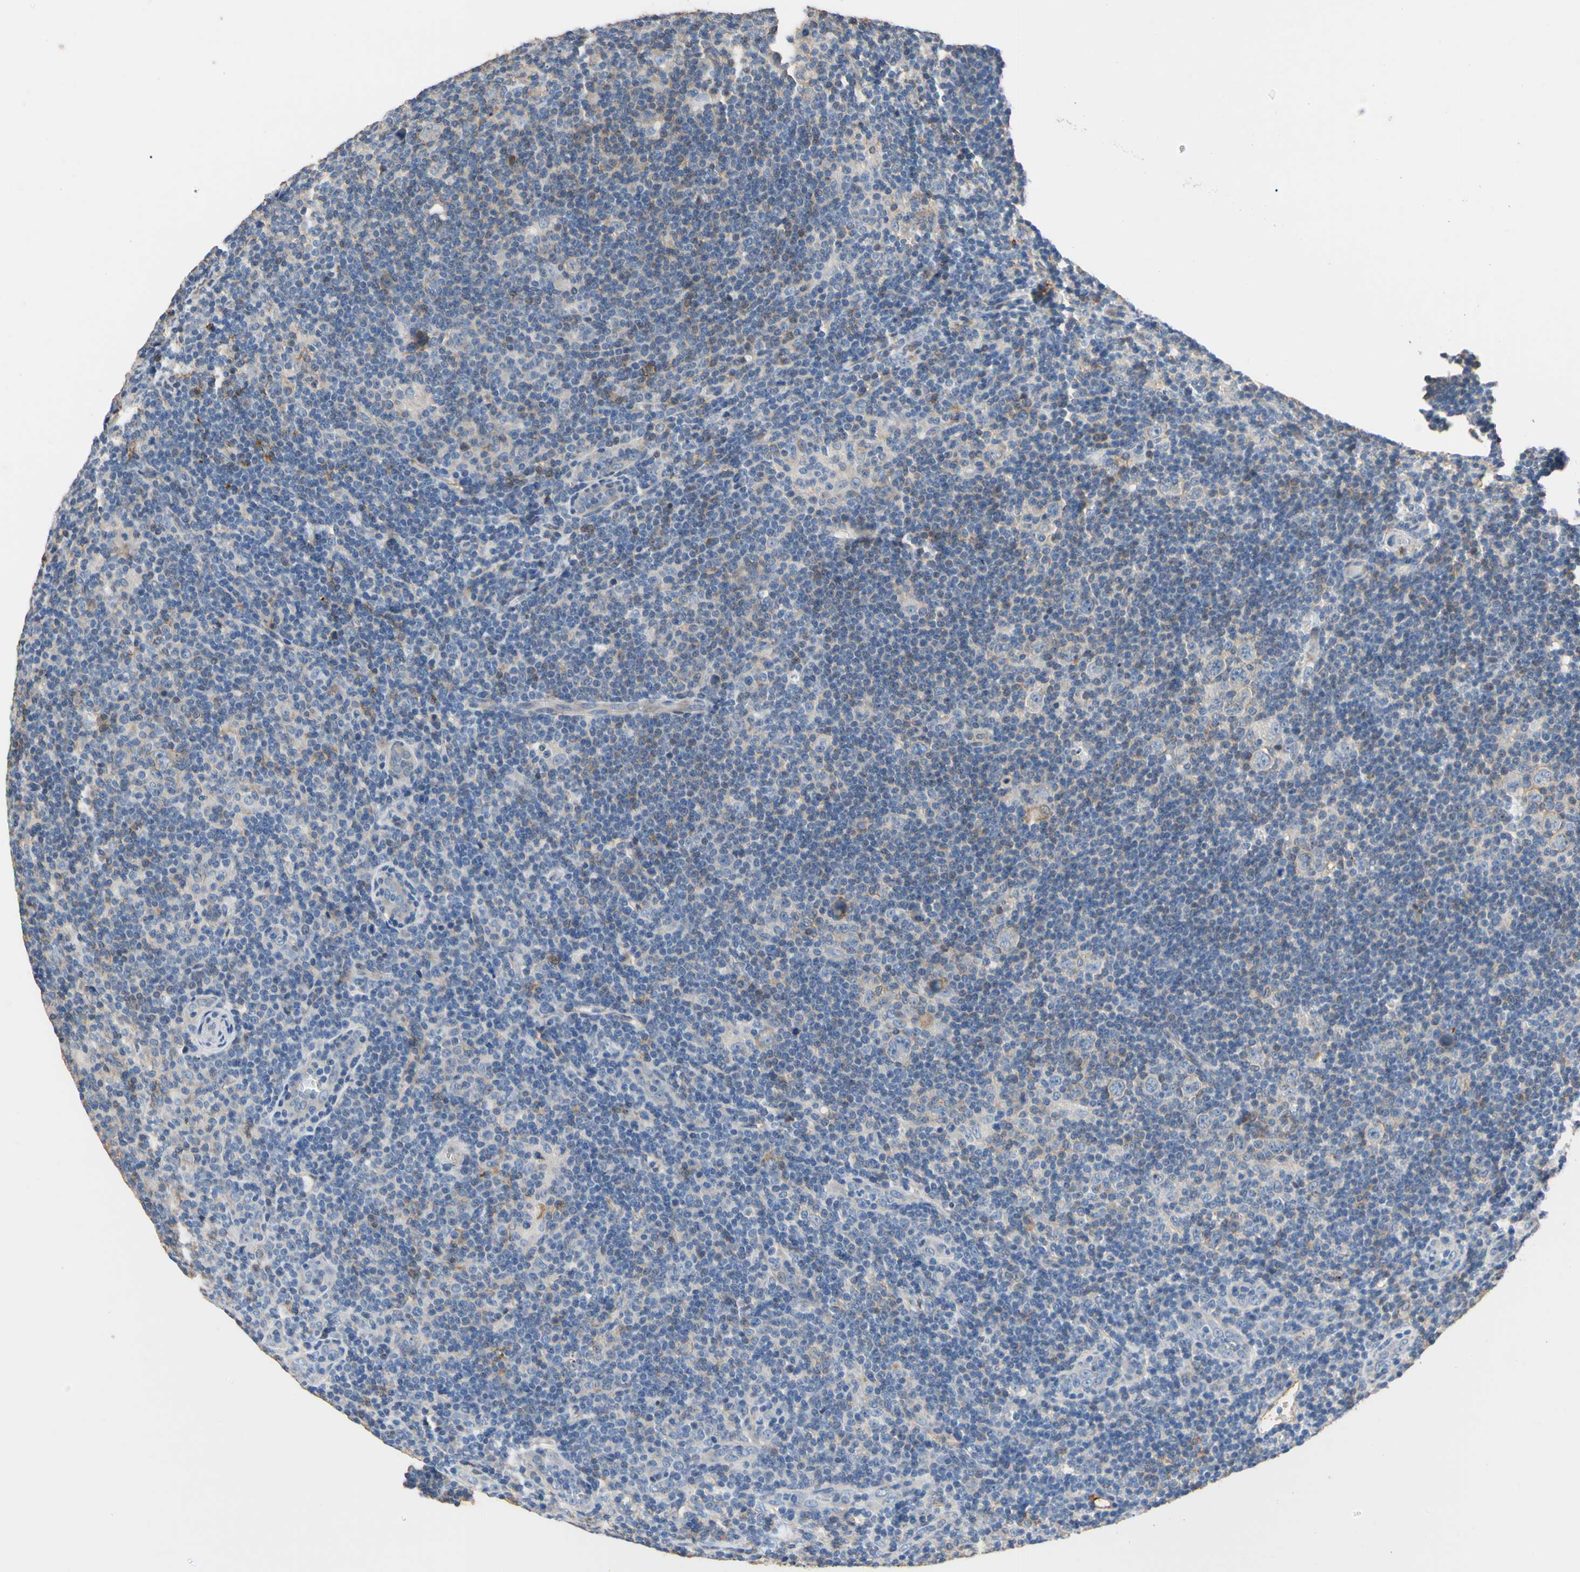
{"staining": {"intensity": "negative", "quantity": "none", "location": "none"}, "tissue": "lymphoma", "cell_type": "Tumor cells", "image_type": "cancer", "snomed": [{"axis": "morphology", "description": "Hodgkin's disease, NOS"}, {"axis": "topography", "description": "Lymph node"}], "caption": "Lymphoma stained for a protein using immunohistochemistry demonstrates no expression tumor cells.", "gene": "PNKD", "patient": {"sex": "female", "age": 57}}